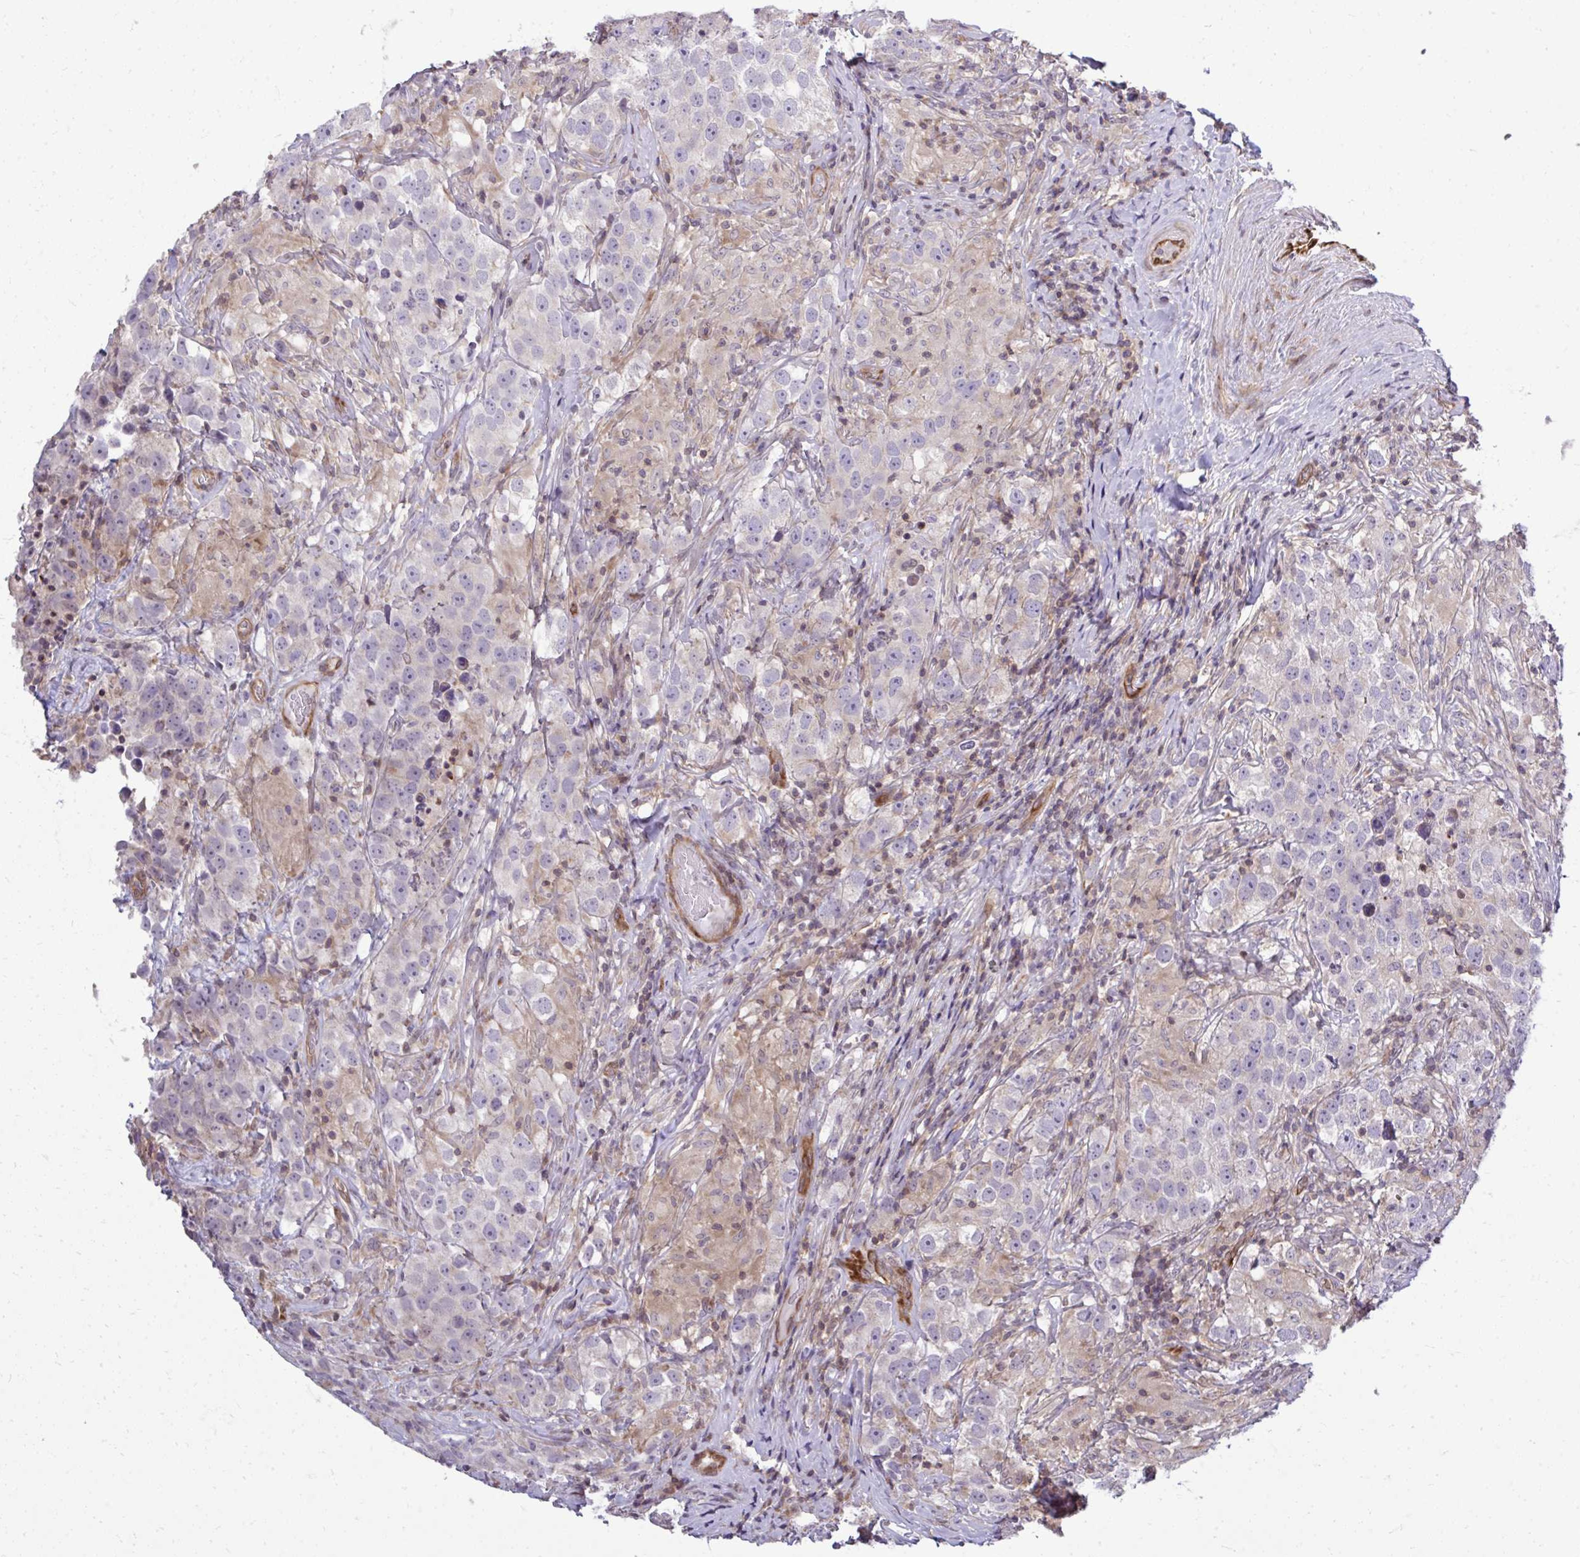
{"staining": {"intensity": "negative", "quantity": "none", "location": "none"}, "tissue": "testis cancer", "cell_type": "Tumor cells", "image_type": "cancer", "snomed": [{"axis": "morphology", "description": "Seminoma, NOS"}, {"axis": "topography", "description": "Testis"}], "caption": "The image exhibits no staining of tumor cells in testis cancer.", "gene": "FUT10", "patient": {"sex": "male", "age": 46}}